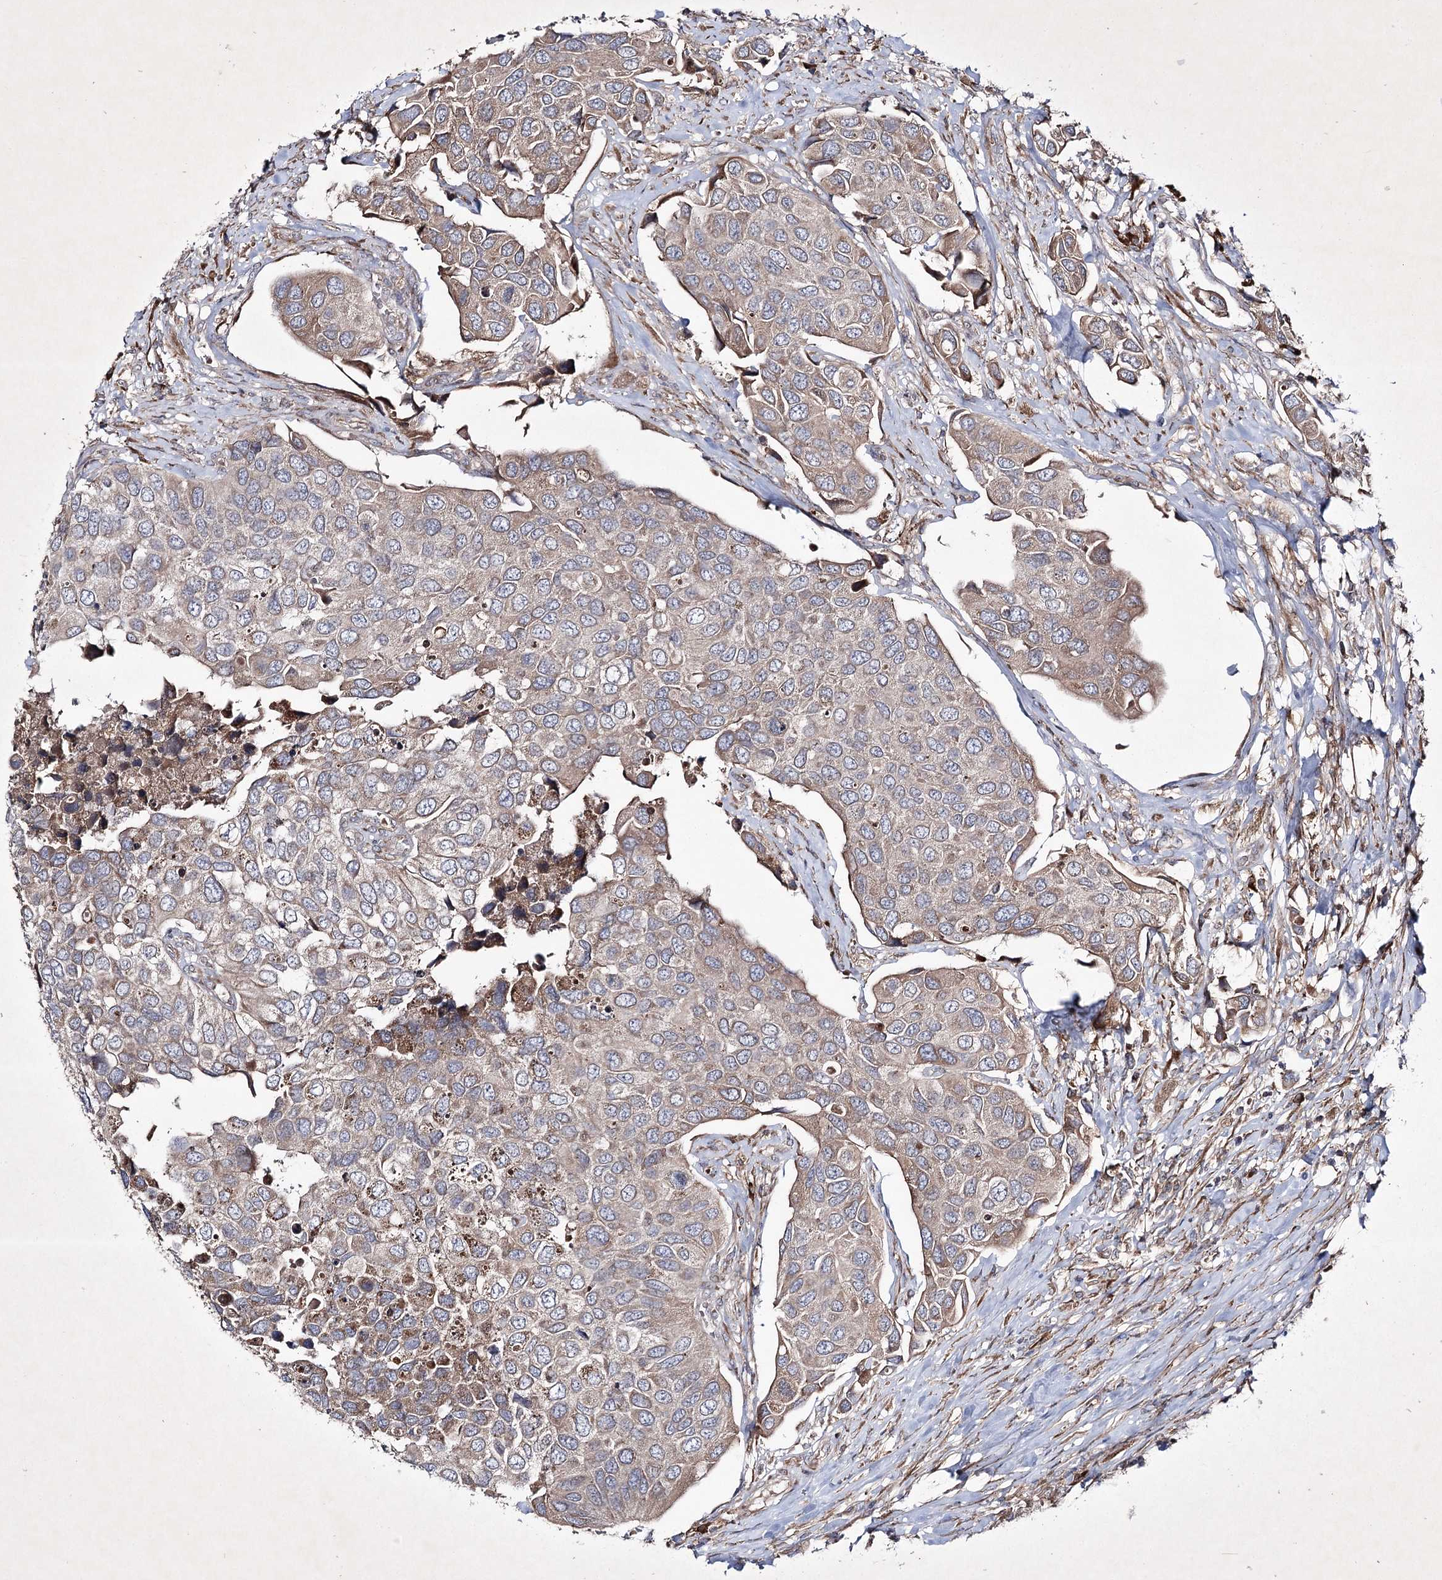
{"staining": {"intensity": "weak", "quantity": ">75%", "location": "cytoplasmic/membranous"}, "tissue": "urothelial cancer", "cell_type": "Tumor cells", "image_type": "cancer", "snomed": [{"axis": "morphology", "description": "Urothelial carcinoma, High grade"}, {"axis": "topography", "description": "Urinary bladder"}], "caption": "This image shows immunohistochemistry staining of human urothelial cancer, with low weak cytoplasmic/membranous expression in about >75% of tumor cells.", "gene": "ALG9", "patient": {"sex": "male", "age": 74}}